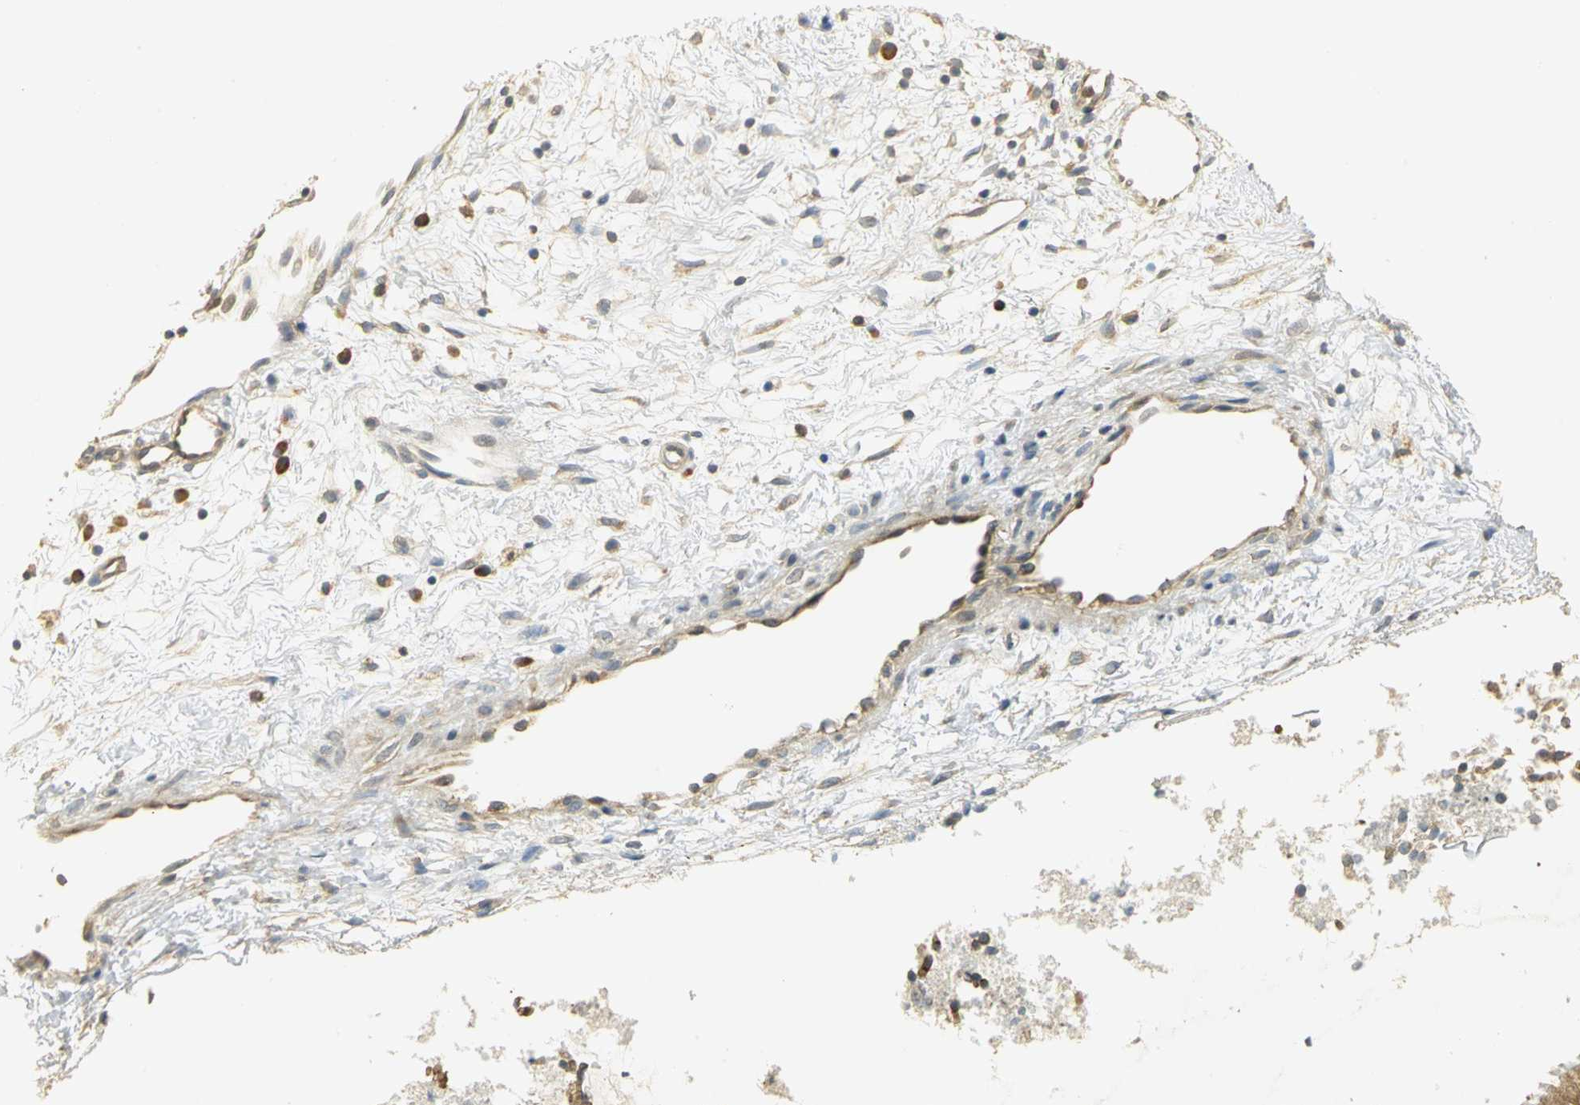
{"staining": {"intensity": "moderate", "quantity": ">75%", "location": "cytoplasmic/membranous"}, "tissue": "nasopharynx", "cell_type": "Respiratory epithelial cells", "image_type": "normal", "snomed": [{"axis": "morphology", "description": "Normal tissue, NOS"}, {"axis": "topography", "description": "Nasopharynx"}], "caption": "Protein staining of benign nasopharynx shows moderate cytoplasmic/membranous expression in approximately >75% of respiratory epithelial cells. (Brightfield microscopy of DAB IHC at high magnification).", "gene": "RARS1", "patient": {"sex": "male", "age": 21}}